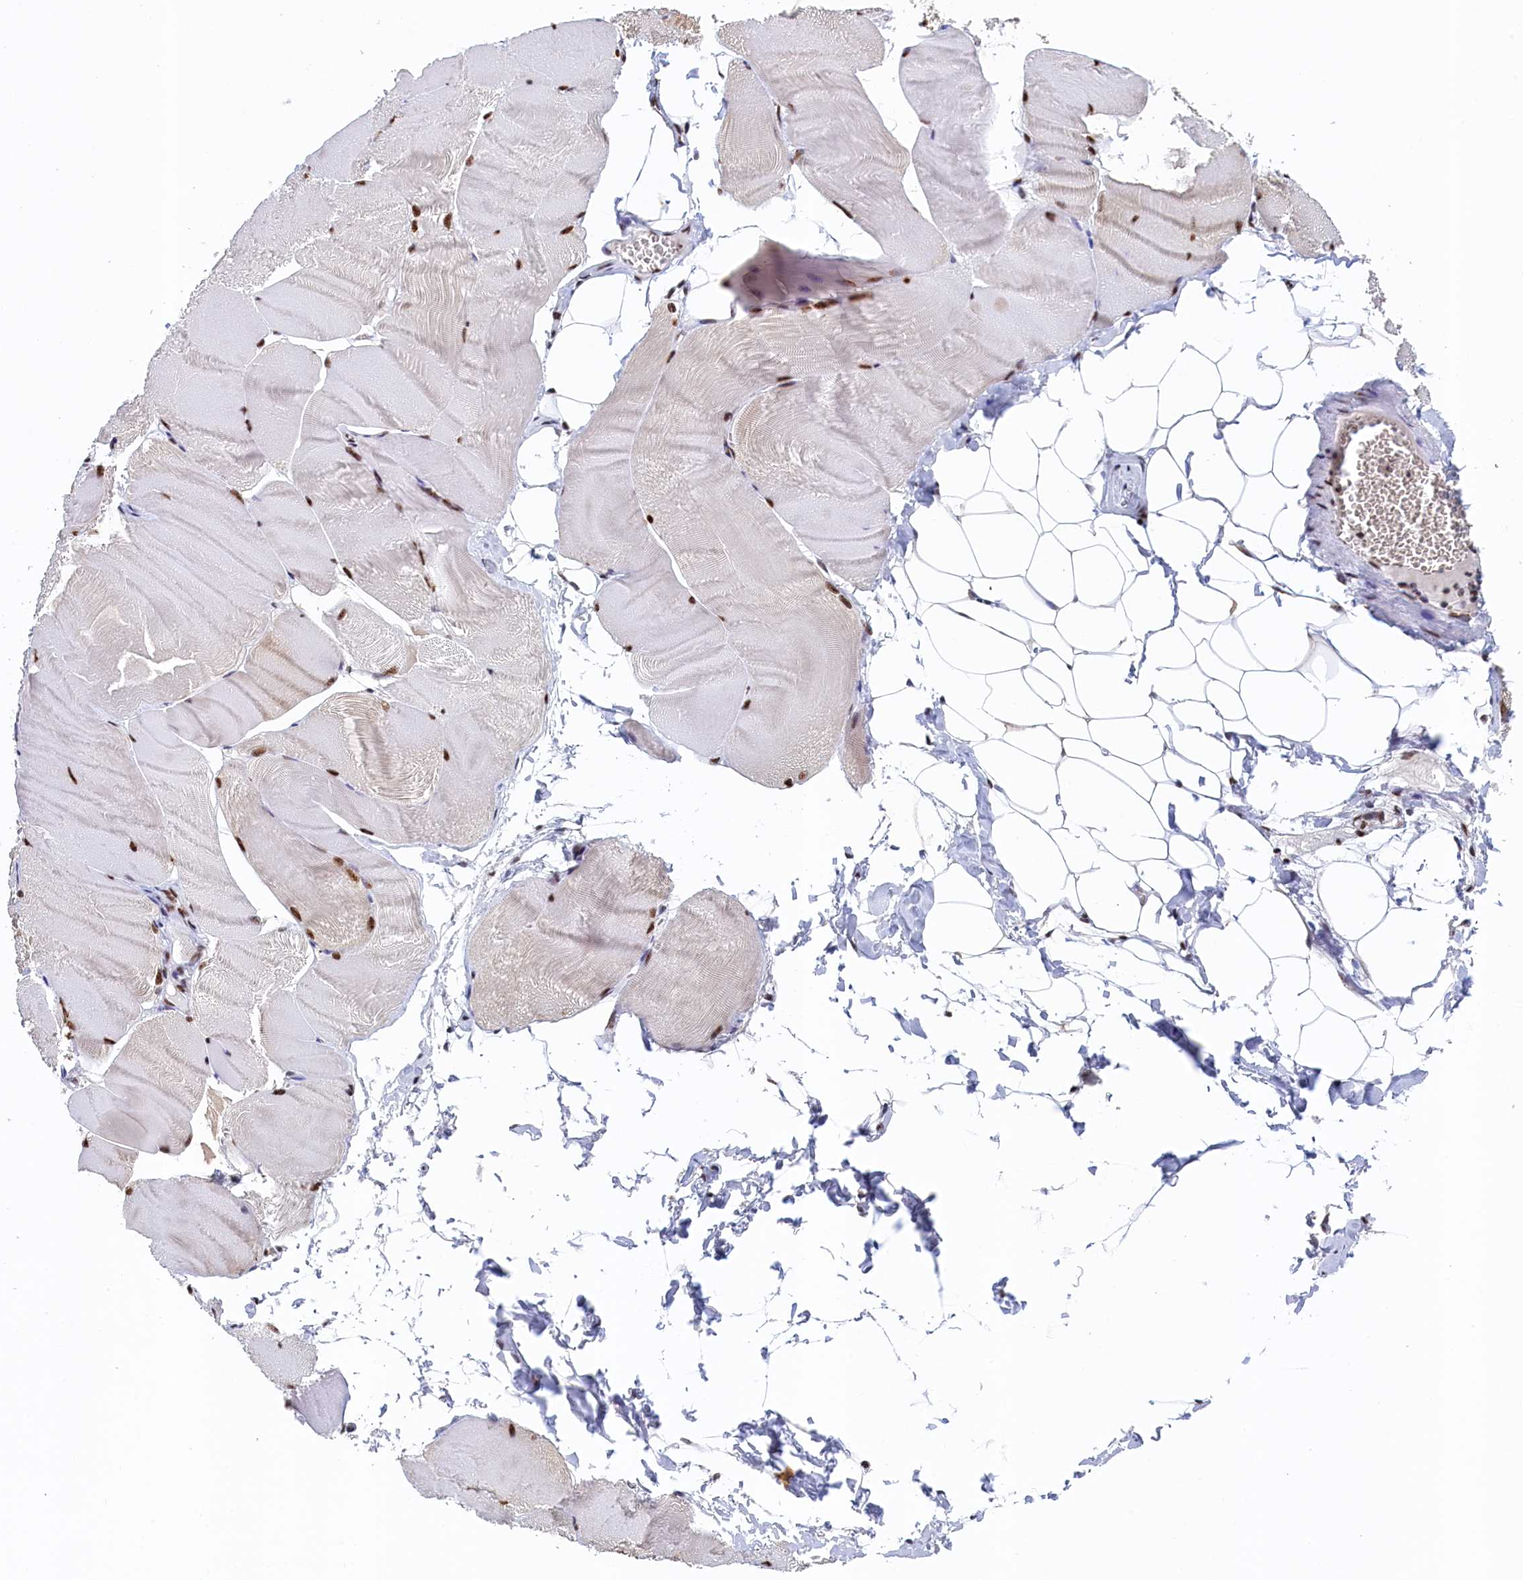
{"staining": {"intensity": "strong", "quantity": "25%-75%", "location": "nuclear"}, "tissue": "skeletal muscle", "cell_type": "Myocytes", "image_type": "normal", "snomed": [{"axis": "morphology", "description": "Normal tissue, NOS"}, {"axis": "morphology", "description": "Basal cell carcinoma"}, {"axis": "topography", "description": "Skeletal muscle"}], "caption": "Normal skeletal muscle demonstrates strong nuclear staining in about 25%-75% of myocytes, visualized by immunohistochemistry.", "gene": "MOSPD3", "patient": {"sex": "female", "age": 64}}